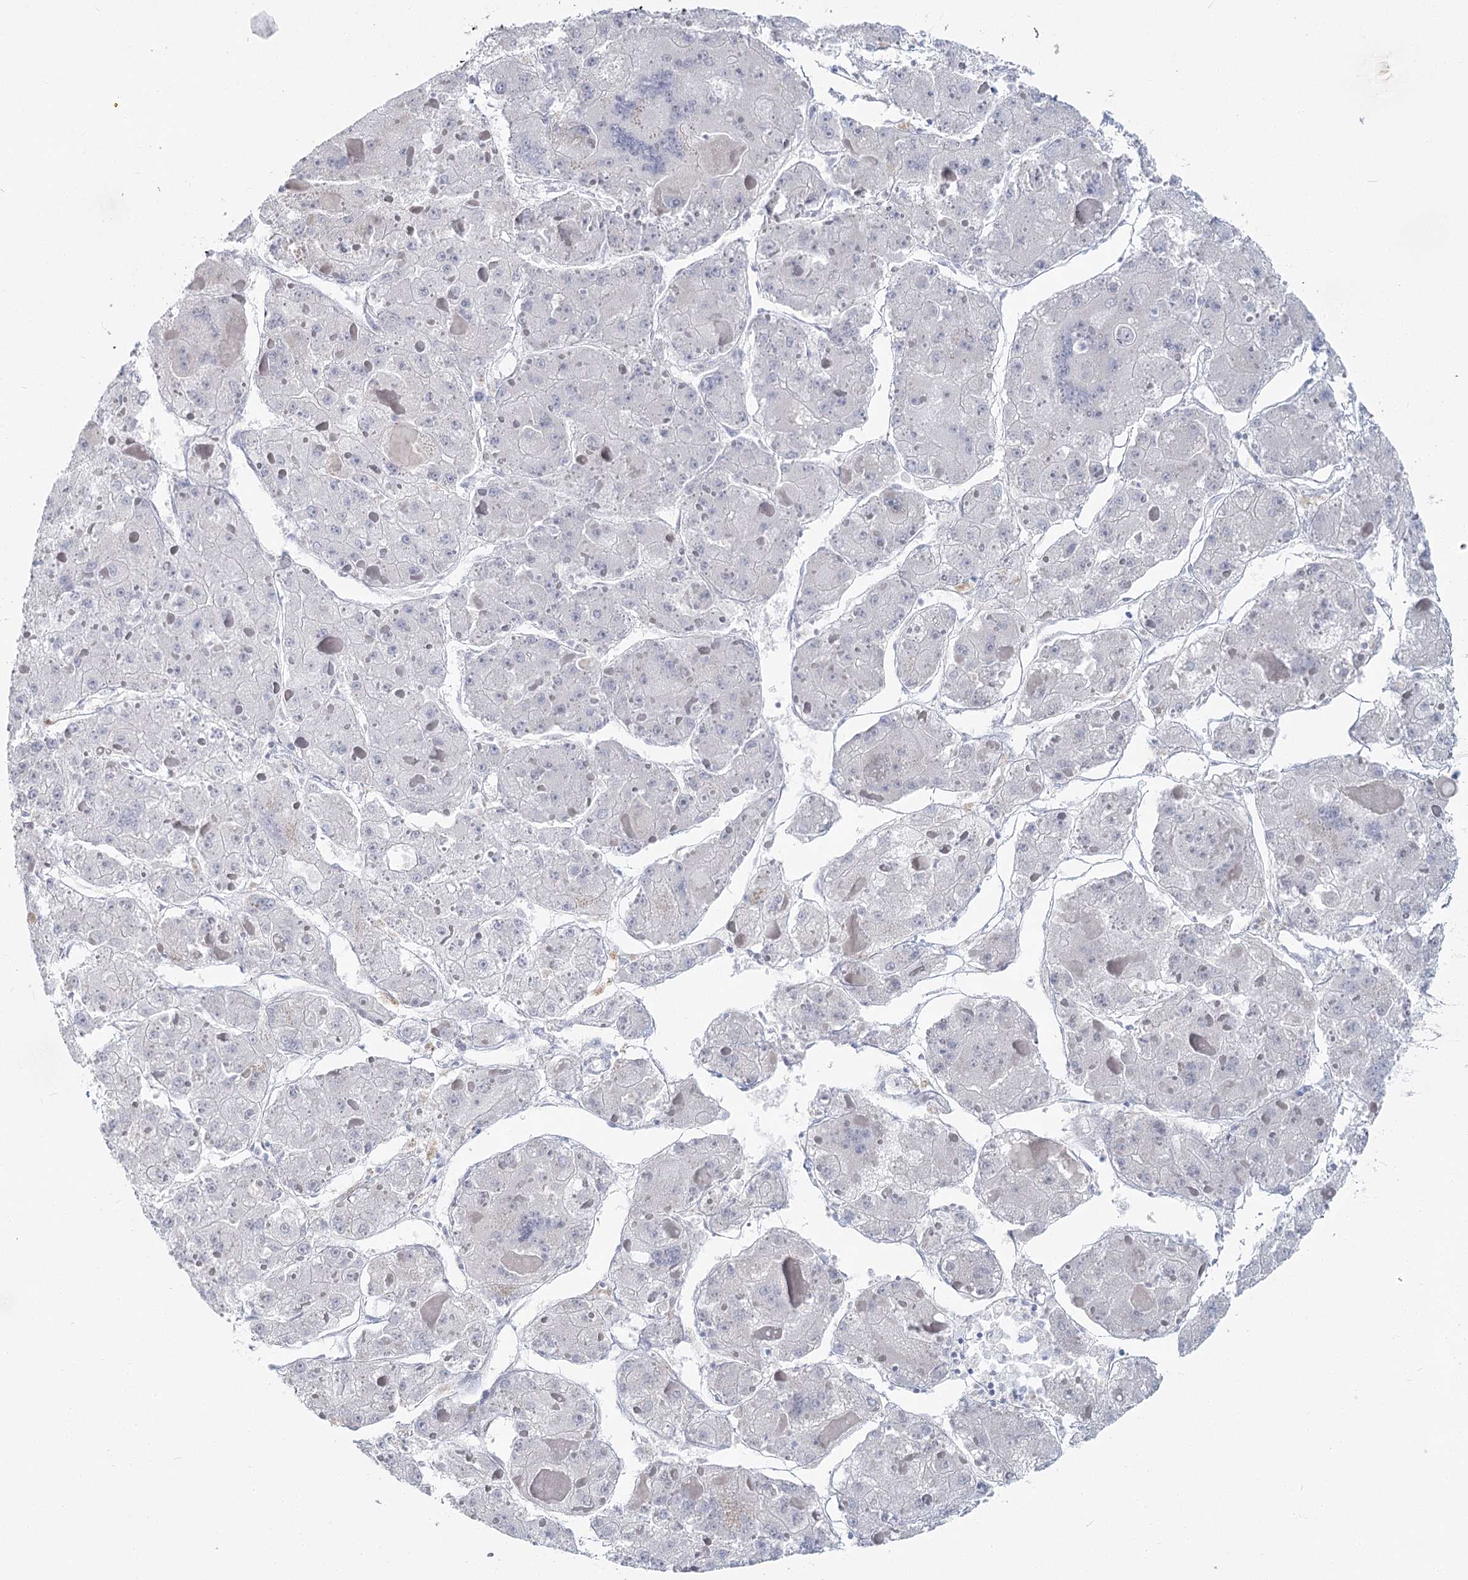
{"staining": {"intensity": "negative", "quantity": "none", "location": "none"}, "tissue": "liver cancer", "cell_type": "Tumor cells", "image_type": "cancer", "snomed": [{"axis": "morphology", "description": "Carcinoma, Hepatocellular, NOS"}, {"axis": "topography", "description": "Liver"}], "caption": "IHC micrograph of neoplastic tissue: liver cancer stained with DAB (3,3'-diaminobenzidine) reveals no significant protein staining in tumor cells.", "gene": "IFIT5", "patient": {"sex": "female", "age": 73}}